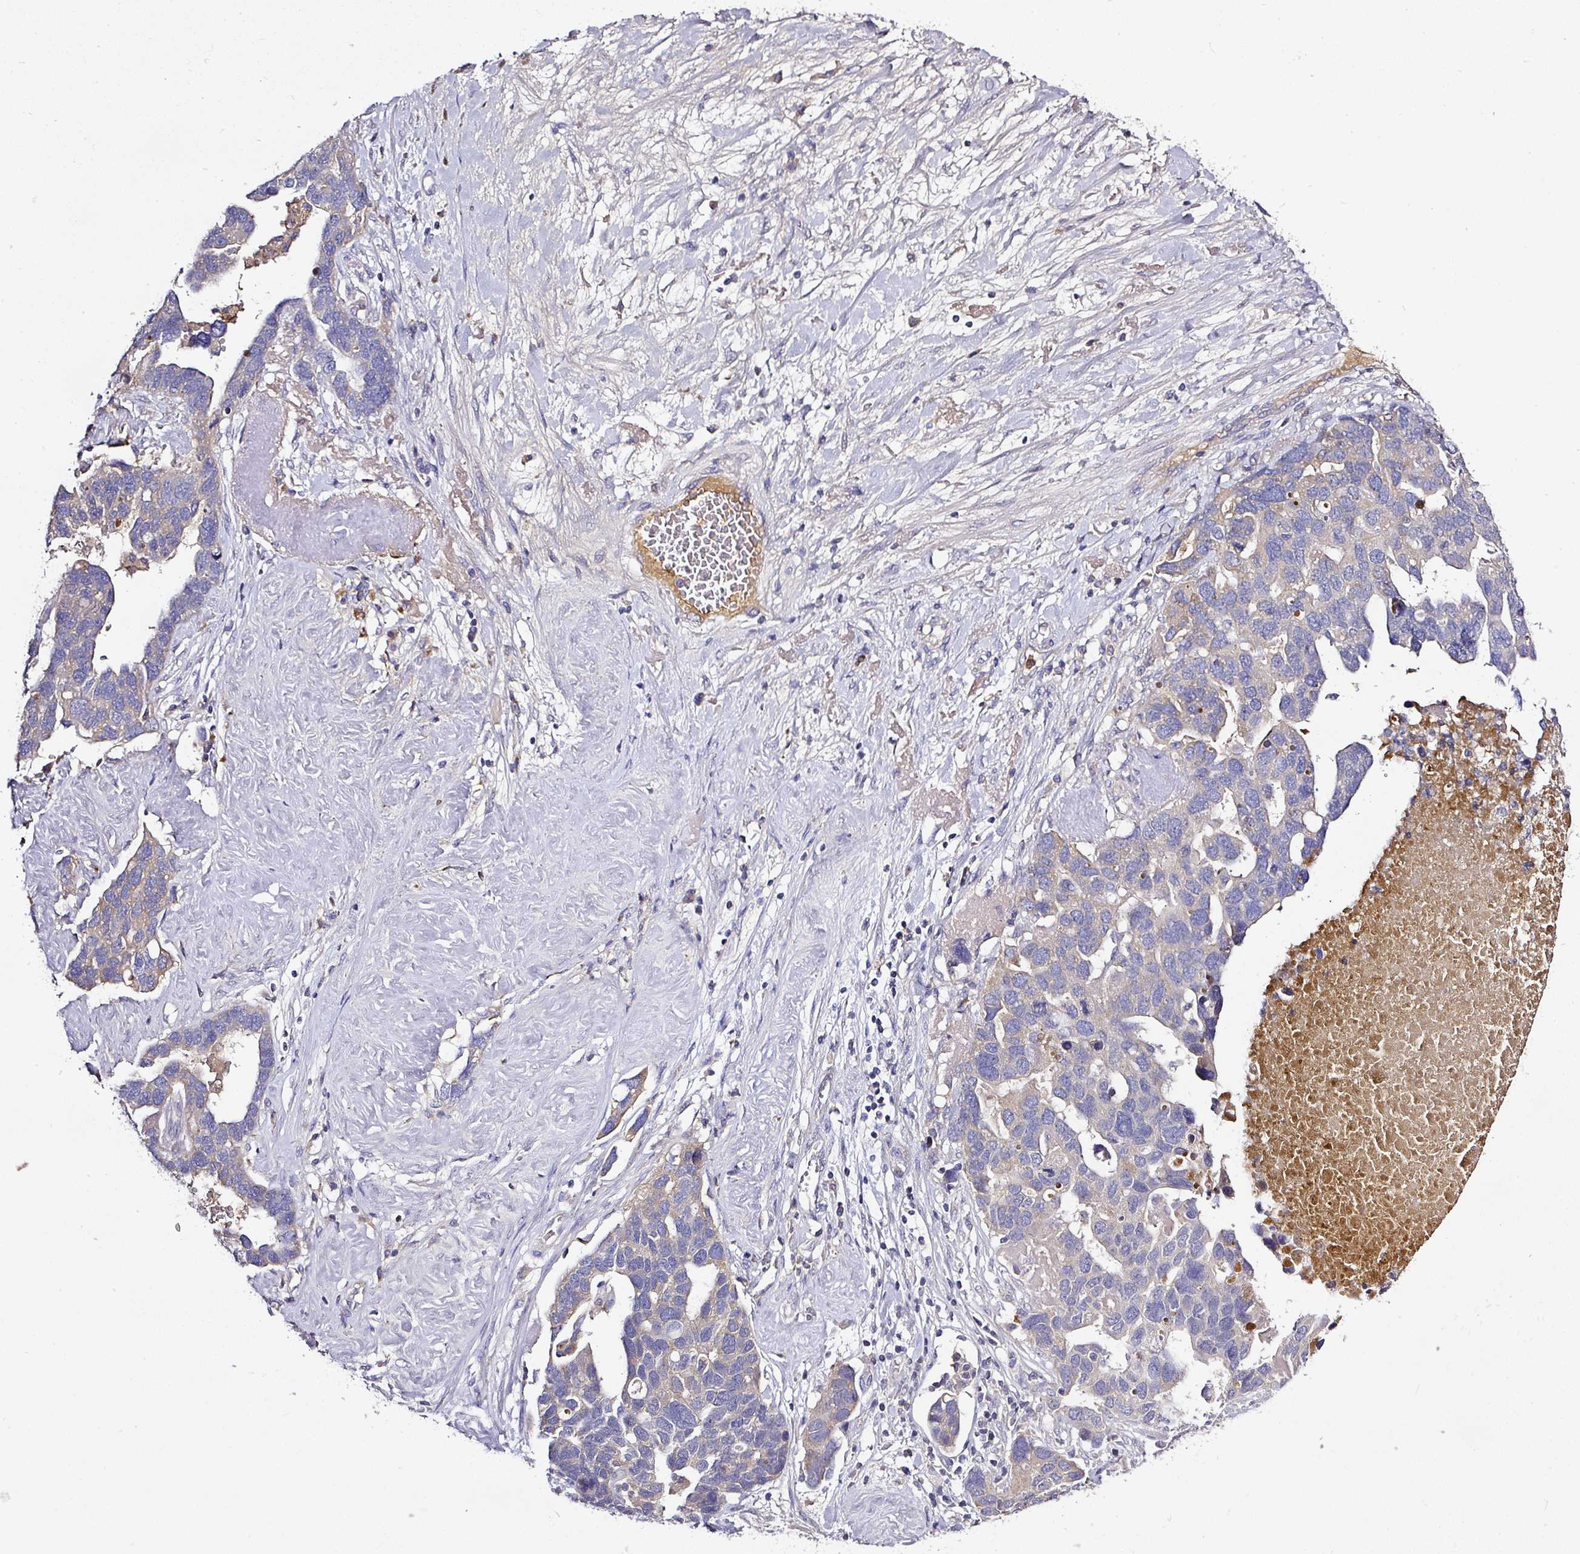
{"staining": {"intensity": "weak", "quantity": "25%-75%", "location": "cytoplasmic/membranous"}, "tissue": "ovarian cancer", "cell_type": "Tumor cells", "image_type": "cancer", "snomed": [{"axis": "morphology", "description": "Cystadenocarcinoma, serous, NOS"}, {"axis": "topography", "description": "Ovary"}], "caption": "Serous cystadenocarcinoma (ovarian) stained for a protein displays weak cytoplasmic/membranous positivity in tumor cells.", "gene": "CAB39L", "patient": {"sex": "female", "age": 54}}